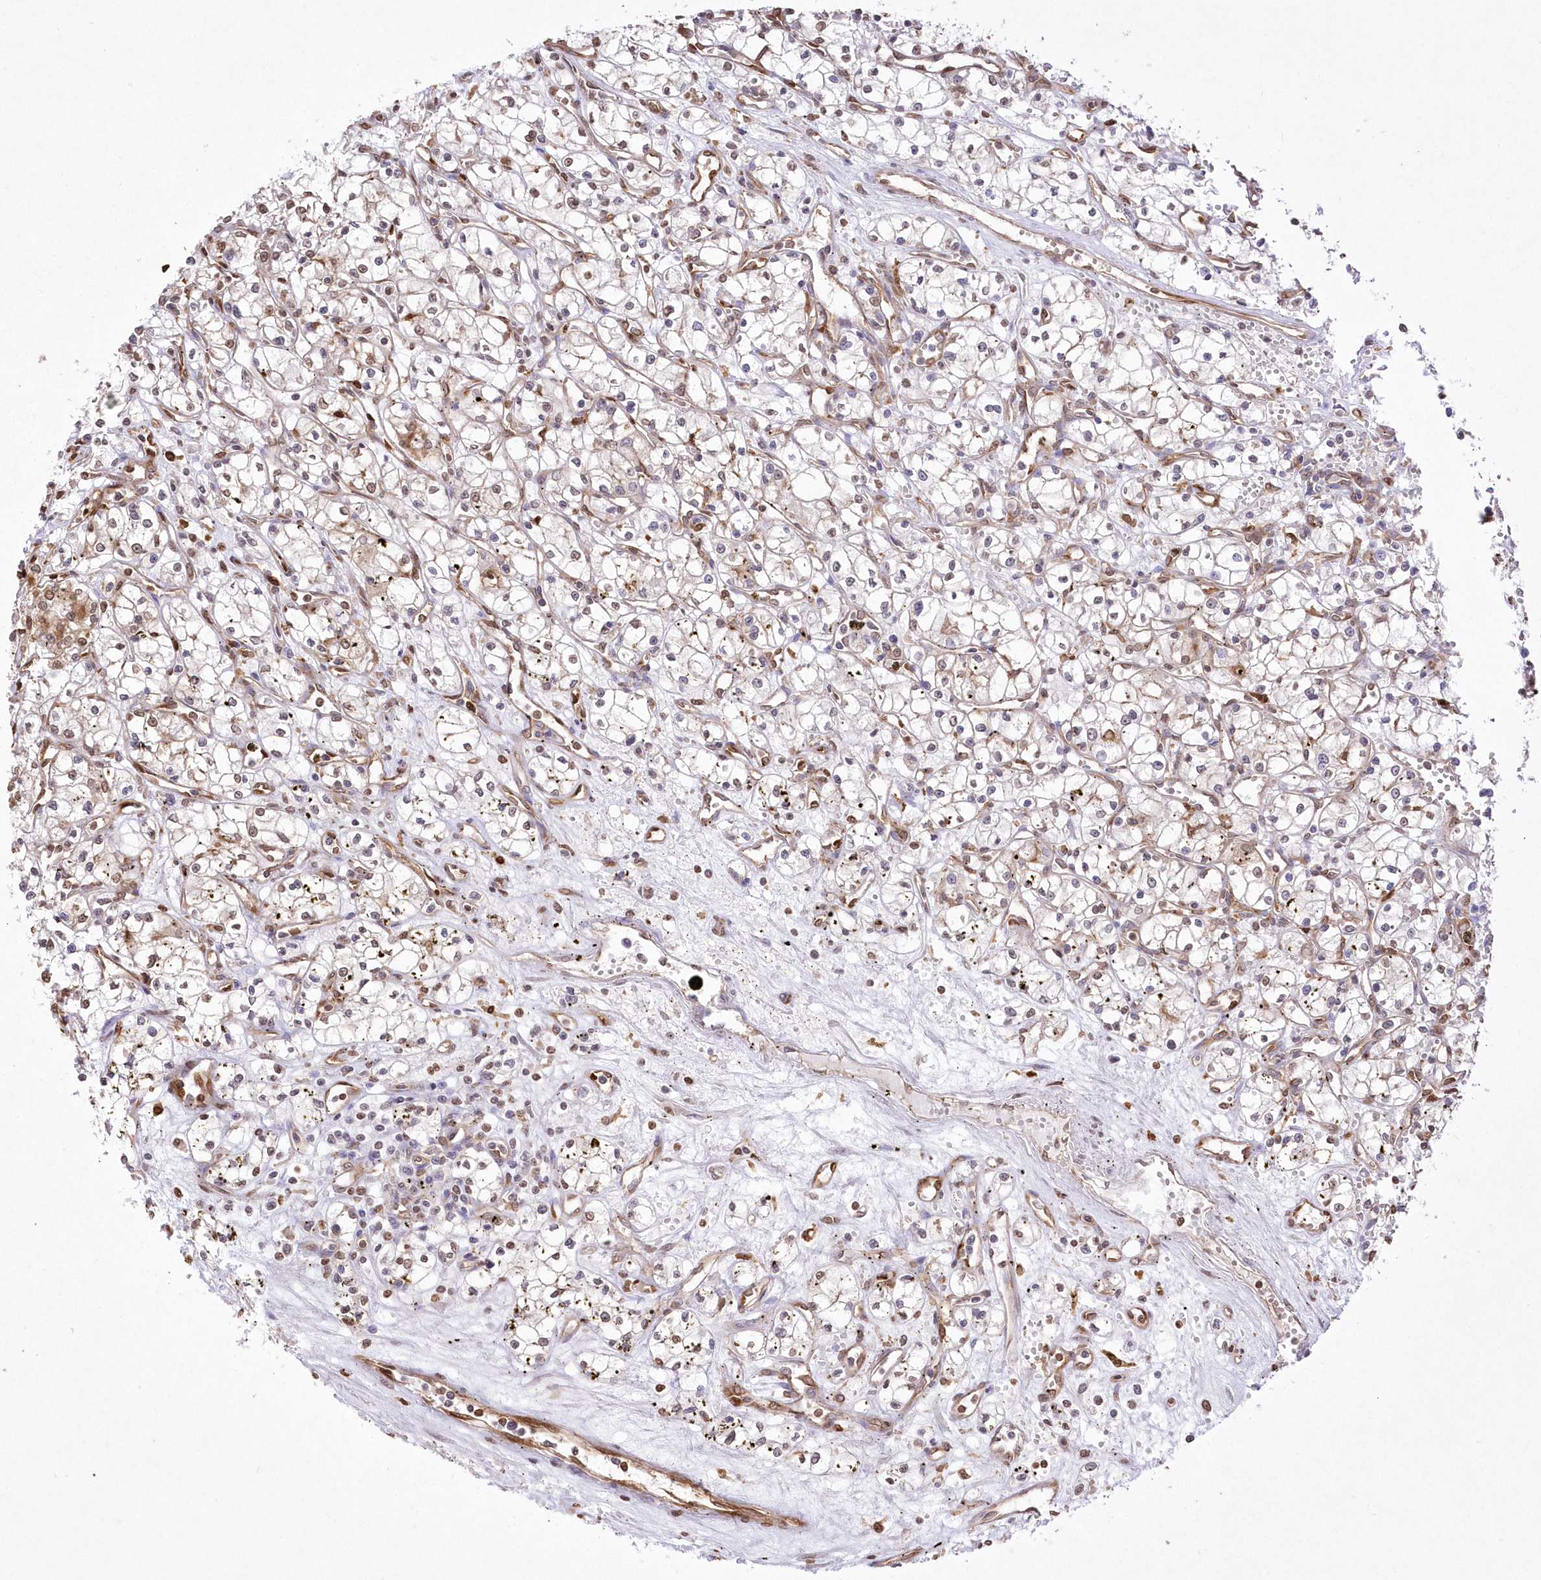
{"staining": {"intensity": "weak", "quantity": "25%-75%", "location": "cytoplasmic/membranous,nuclear"}, "tissue": "renal cancer", "cell_type": "Tumor cells", "image_type": "cancer", "snomed": [{"axis": "morphology", "description": "Adenocarcinoma, NOS"}, {"axis": "topography", "description": "Kidney"}], "caption": "Brown immunohistochemical staining in renal cancer displays weak cytoplasmic/membranous and nuclear staining in about 25%-75% of tumor cells.", "gene": "FCHO2", "patient": {"sex": "male", "age": 59}}